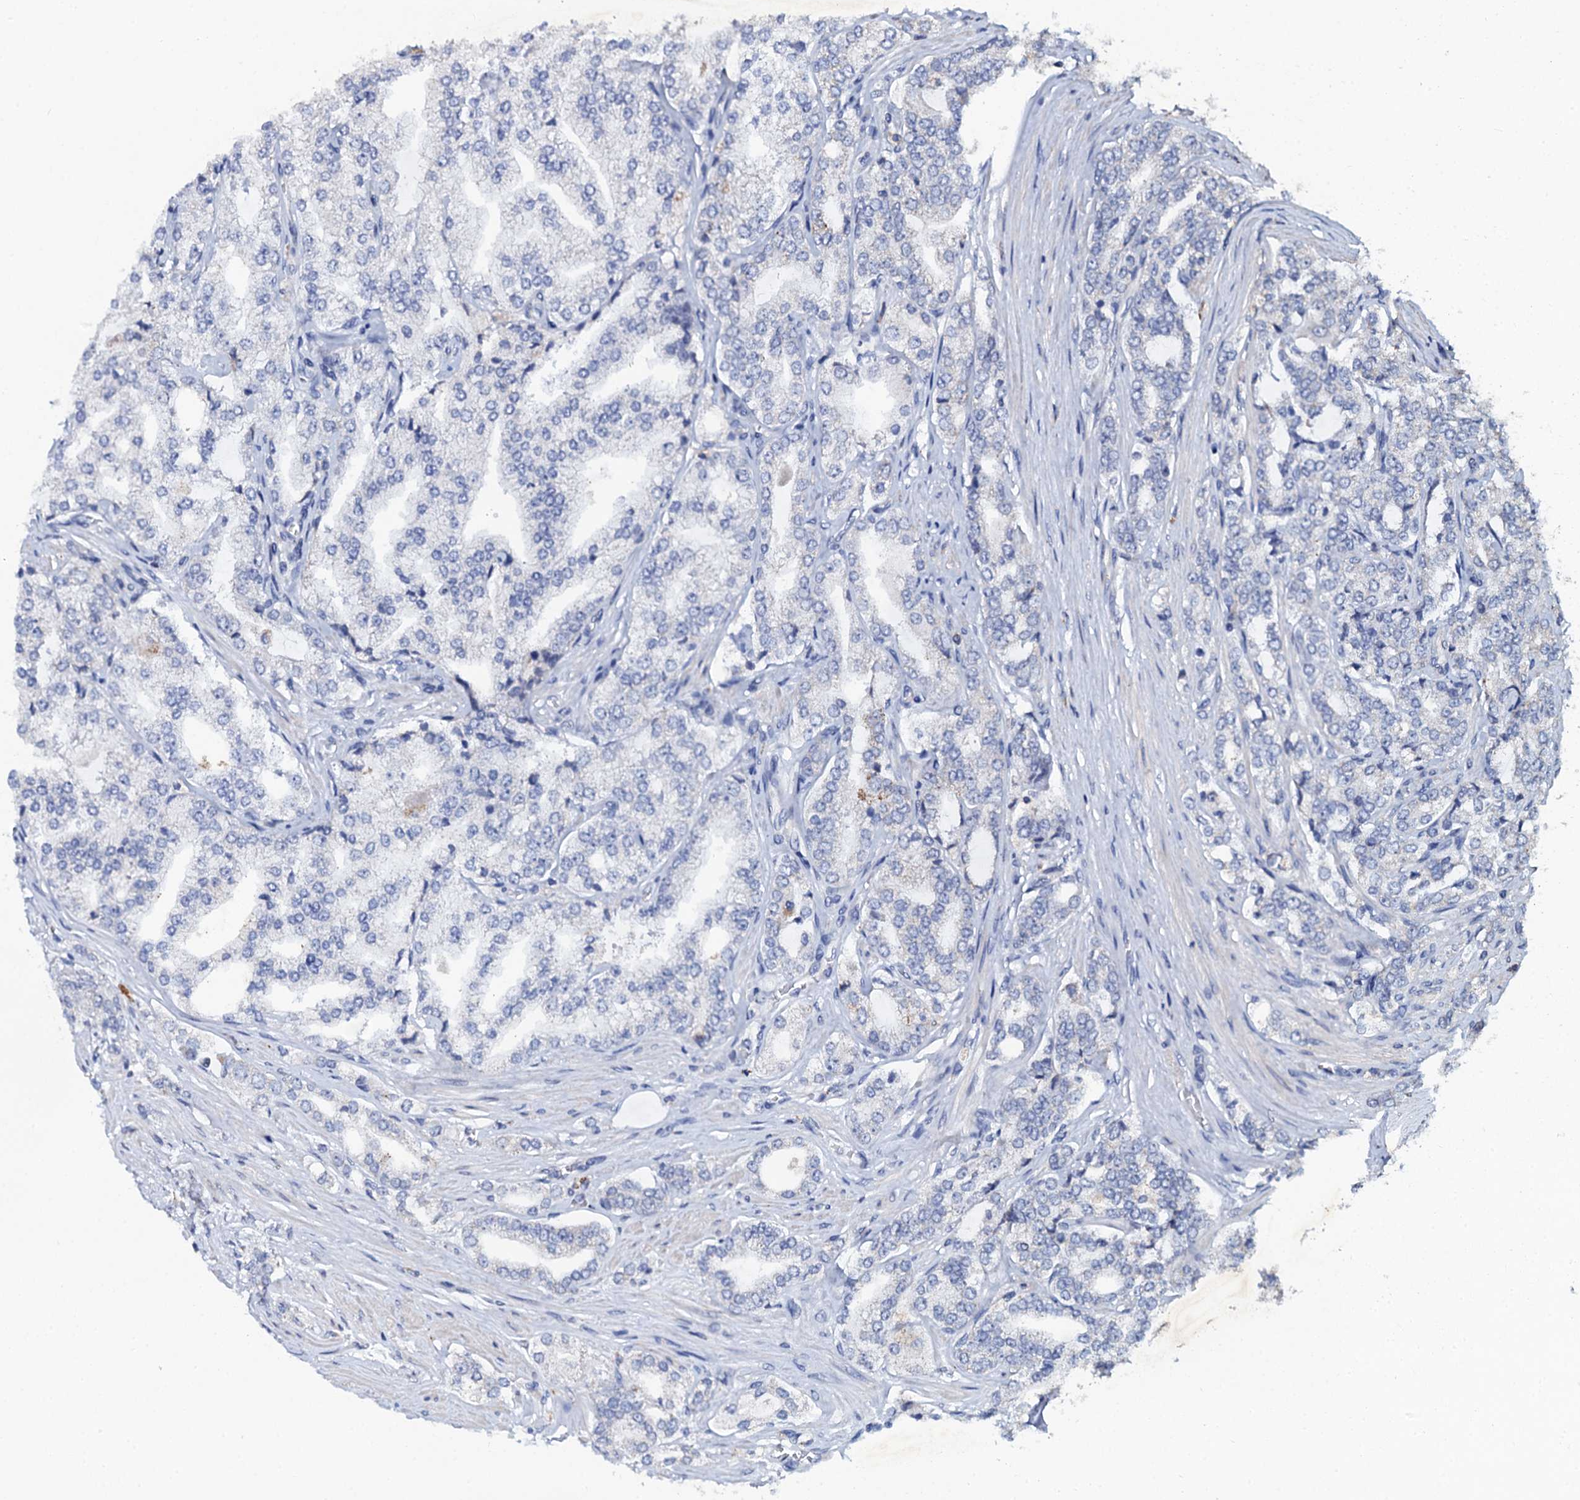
{"staining": {"intensity": "negative", "quantity": "none", "location": "none"}, "tissue": "prostate cancer", "cell_type": "Tumor cells", "image_type": "cancer", "snomed": [{"axis": "morphology", "description": "Adenocarcinoma, High grade"}, {"axis": "topography", "description": "Prostate"}], "caption": "Tumor cells show no significant protein expression in prostate cancer (high-grade adenocarcinoma). The staining is performed using DAB (3,3'-diaminobenzidine) brown chromogen with nuclei counter-stained in using hematoxylin.", "gene": "SLC37A4", "patient": {"sex": "male", "age": 64}}